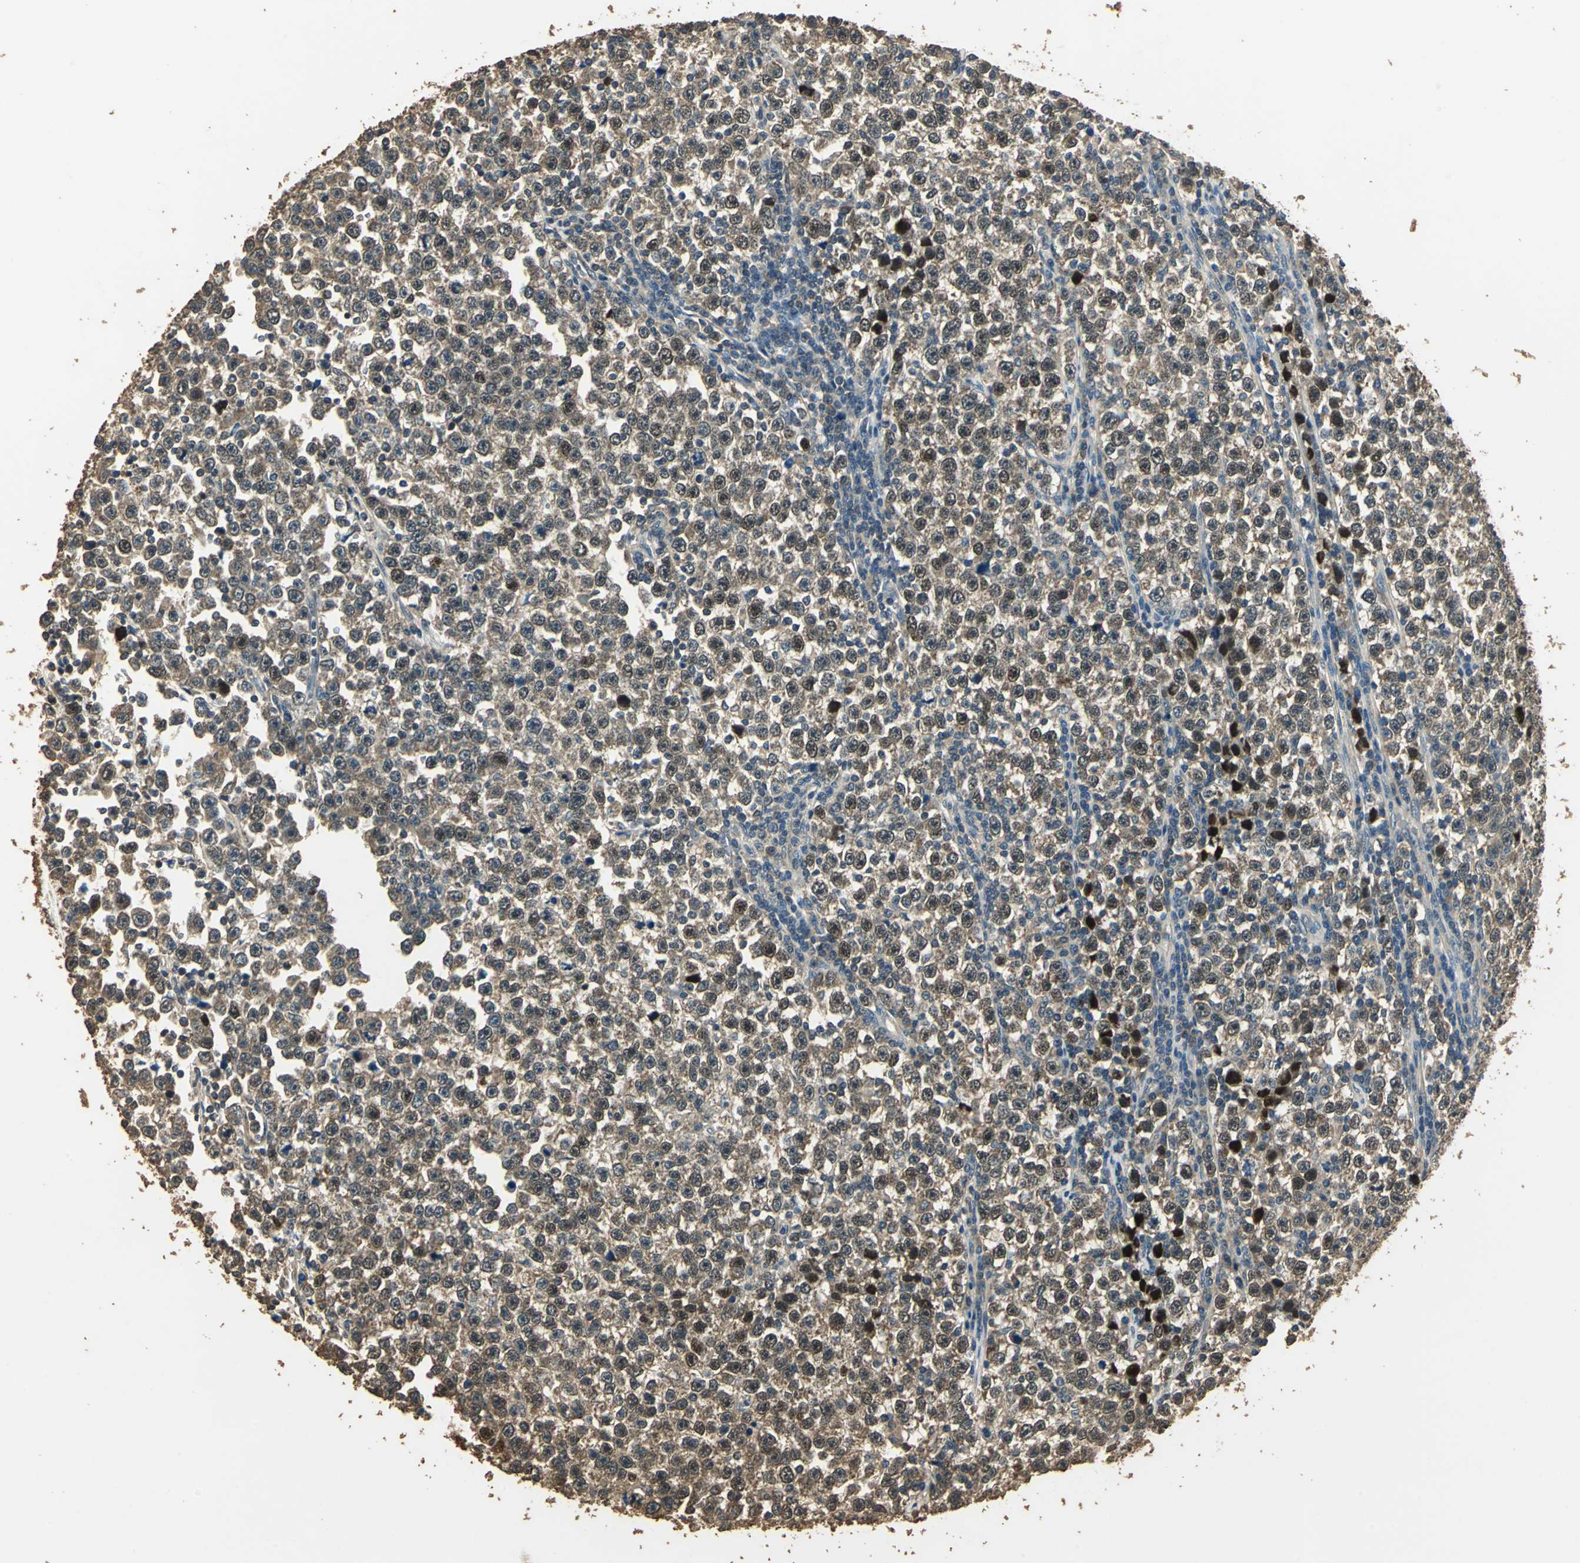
{"staining": {"intensity": "moderate", "quantity": ">75%", "location": "cytoplasmic/membranous,nuclear"}, "tissue": "testis cancer", "cell_type": "Tumor cells", "image_type": "cancer", "snomed": [{"axis": "morphology", "description": "Seminoma, NOS"}, {"axis": "topography", "description": "Testis"}], "caption": "A histopathology image of seminoma (testis) stained for a protein reveals moderate cytoplasmic/membranous and nuclear brown staining in tumor cells.", "gene": "TMPRSS4", "patient": {"sex": "male", "age": 43}}